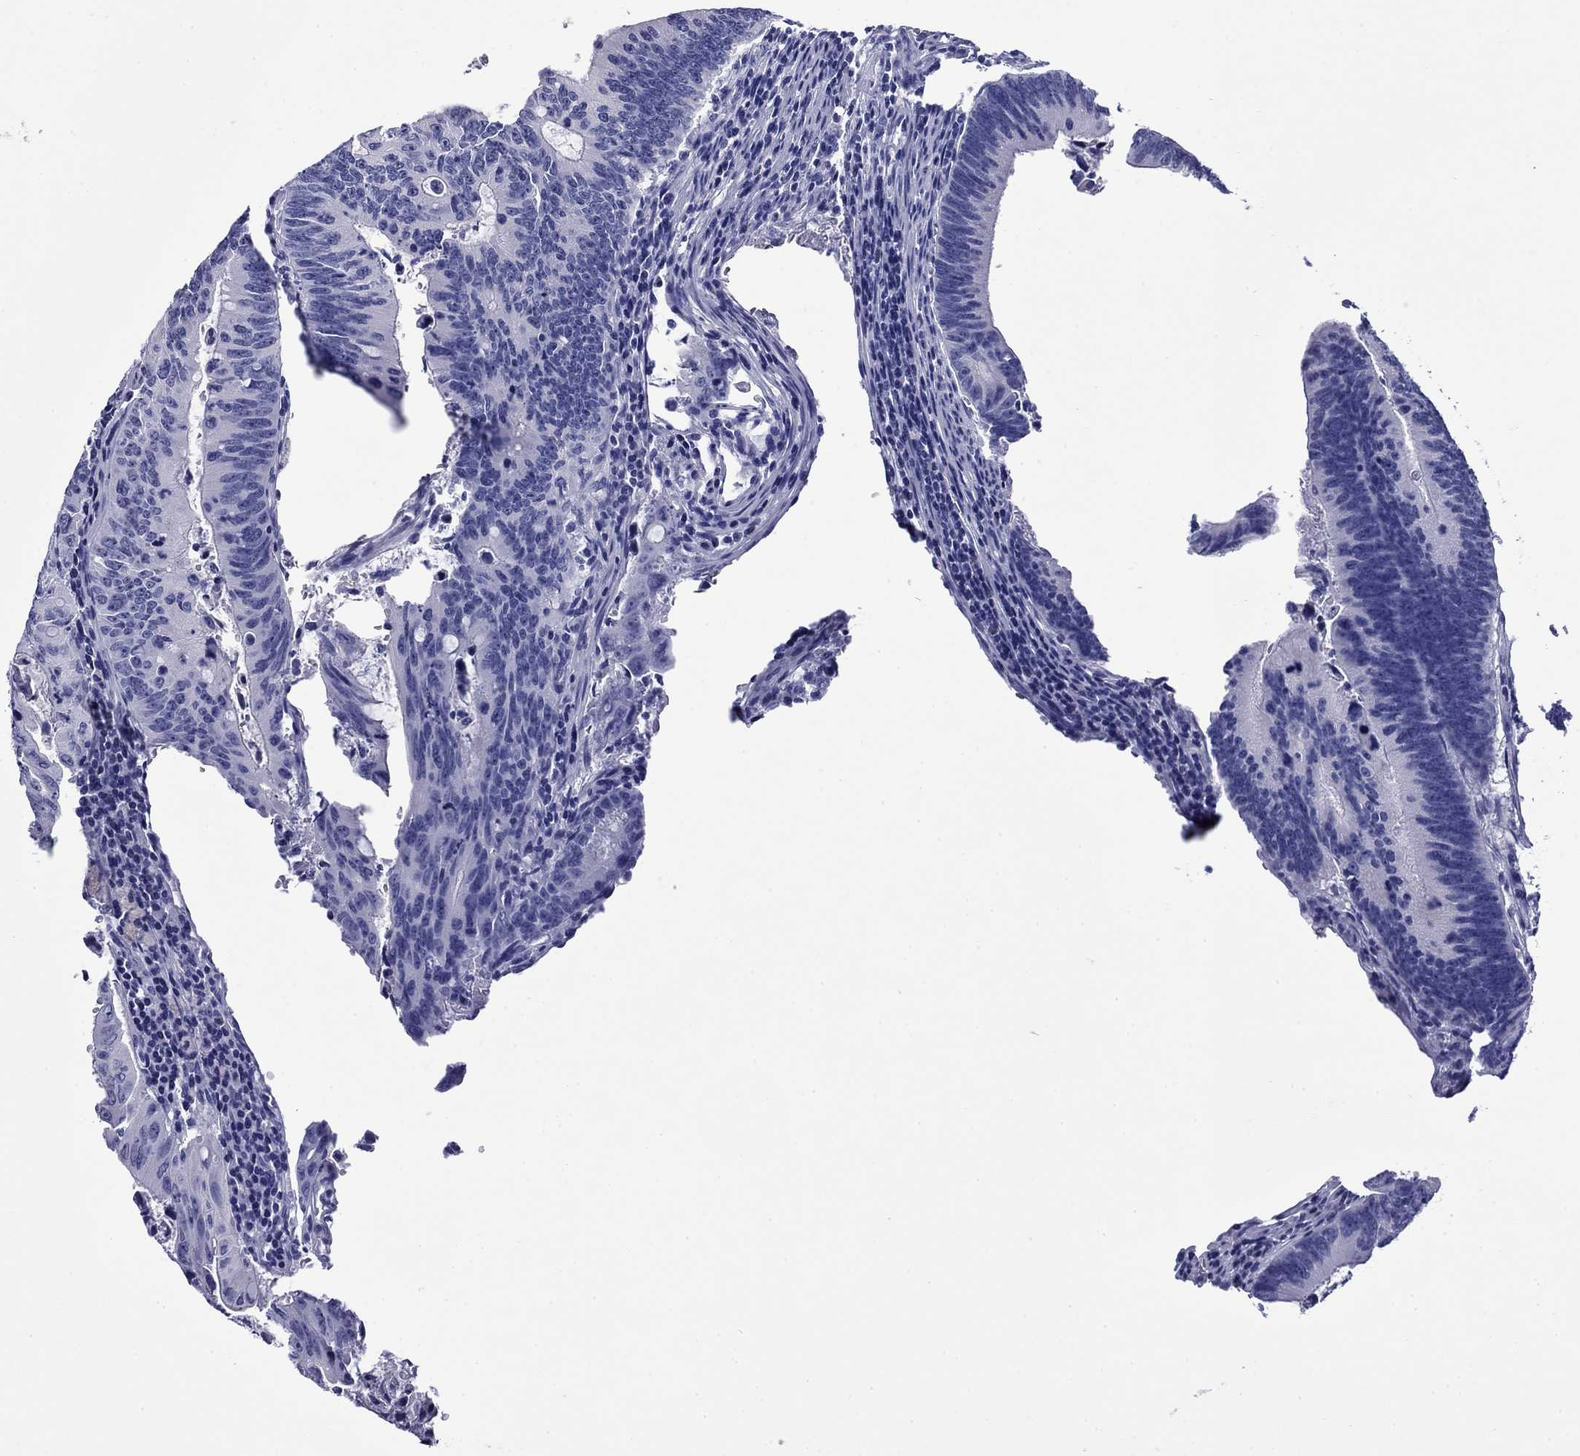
{"staining": {"intensity": "negative", "quantity": "none", "location": "none"}, "tissue": "colorectal cancer", "cell_type": "Tumor cells", "image_type": "cancer", "snomed": [{"axis": "morphology", "description": "Adenocarcinoma, NOS"}, {"axis": "topography", "description": "Colon"}], "caption": "Immunohistochemical staining of colorectal cancer (adenocarcinoma) shows no significant expression in tumor cells.", "gene": "GIP", "patient": {"sex": "female", "age": 87}}